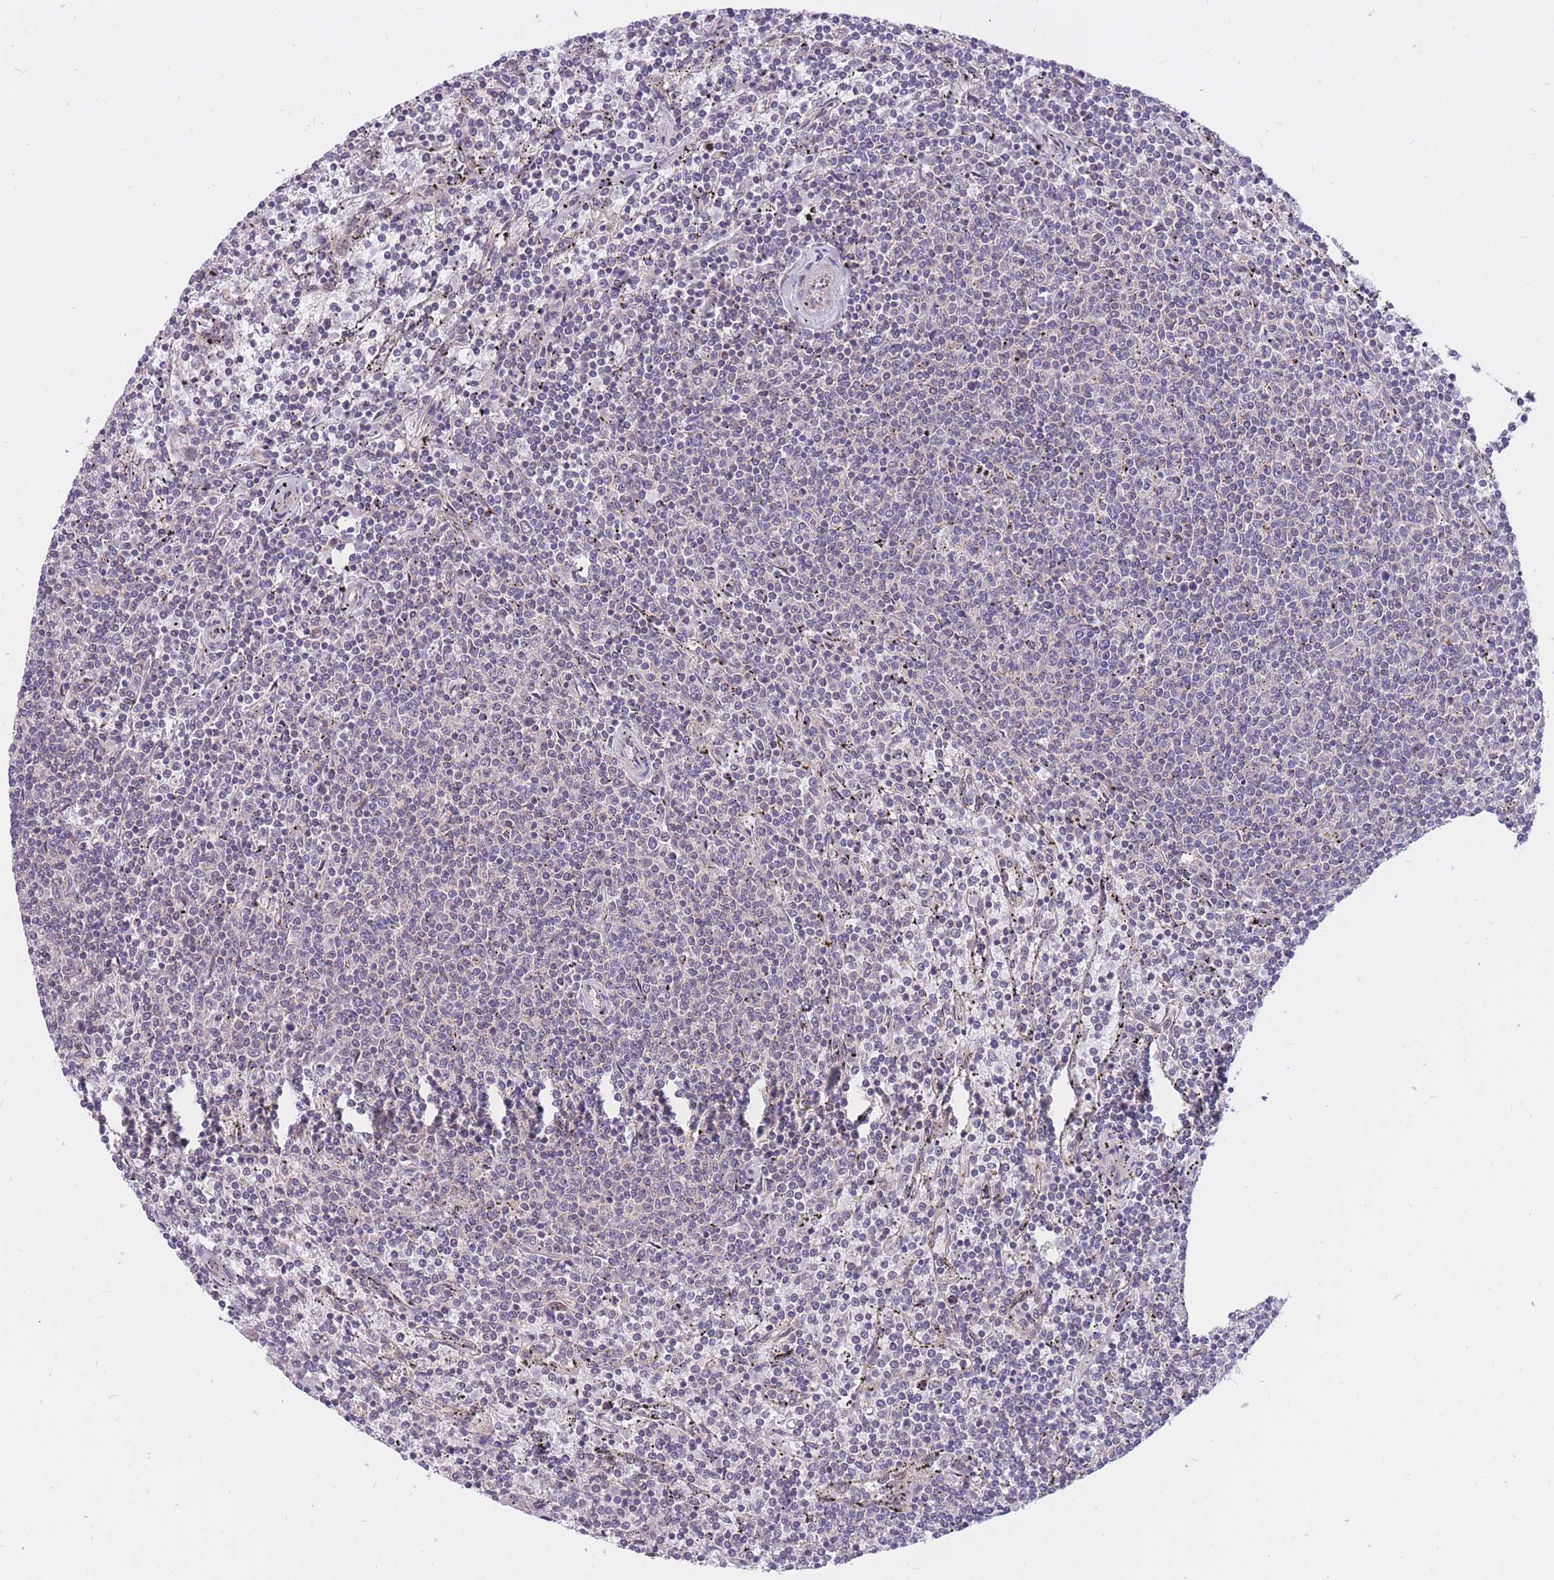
{"staining": {"intensity": "negative", "quantity": "none", "location": "none"}, "tissue": "lymphoma", "cell_type": "Tumor cells", "image_type": "cancer", "snomed": [{"axis": "morphology", "description": "Malignant lymphoma, non-Hodgkin's type, Low grade"}, {"axis": "topography", "description": "Spleen"}], "caption": "A micrograph of human malignant lymphoma, non-Hodgkin's type (low-grade) is negative for staining in tumor cells.", "gene": "MINDY2", "patient": {"sex": "female", "age": 50}}